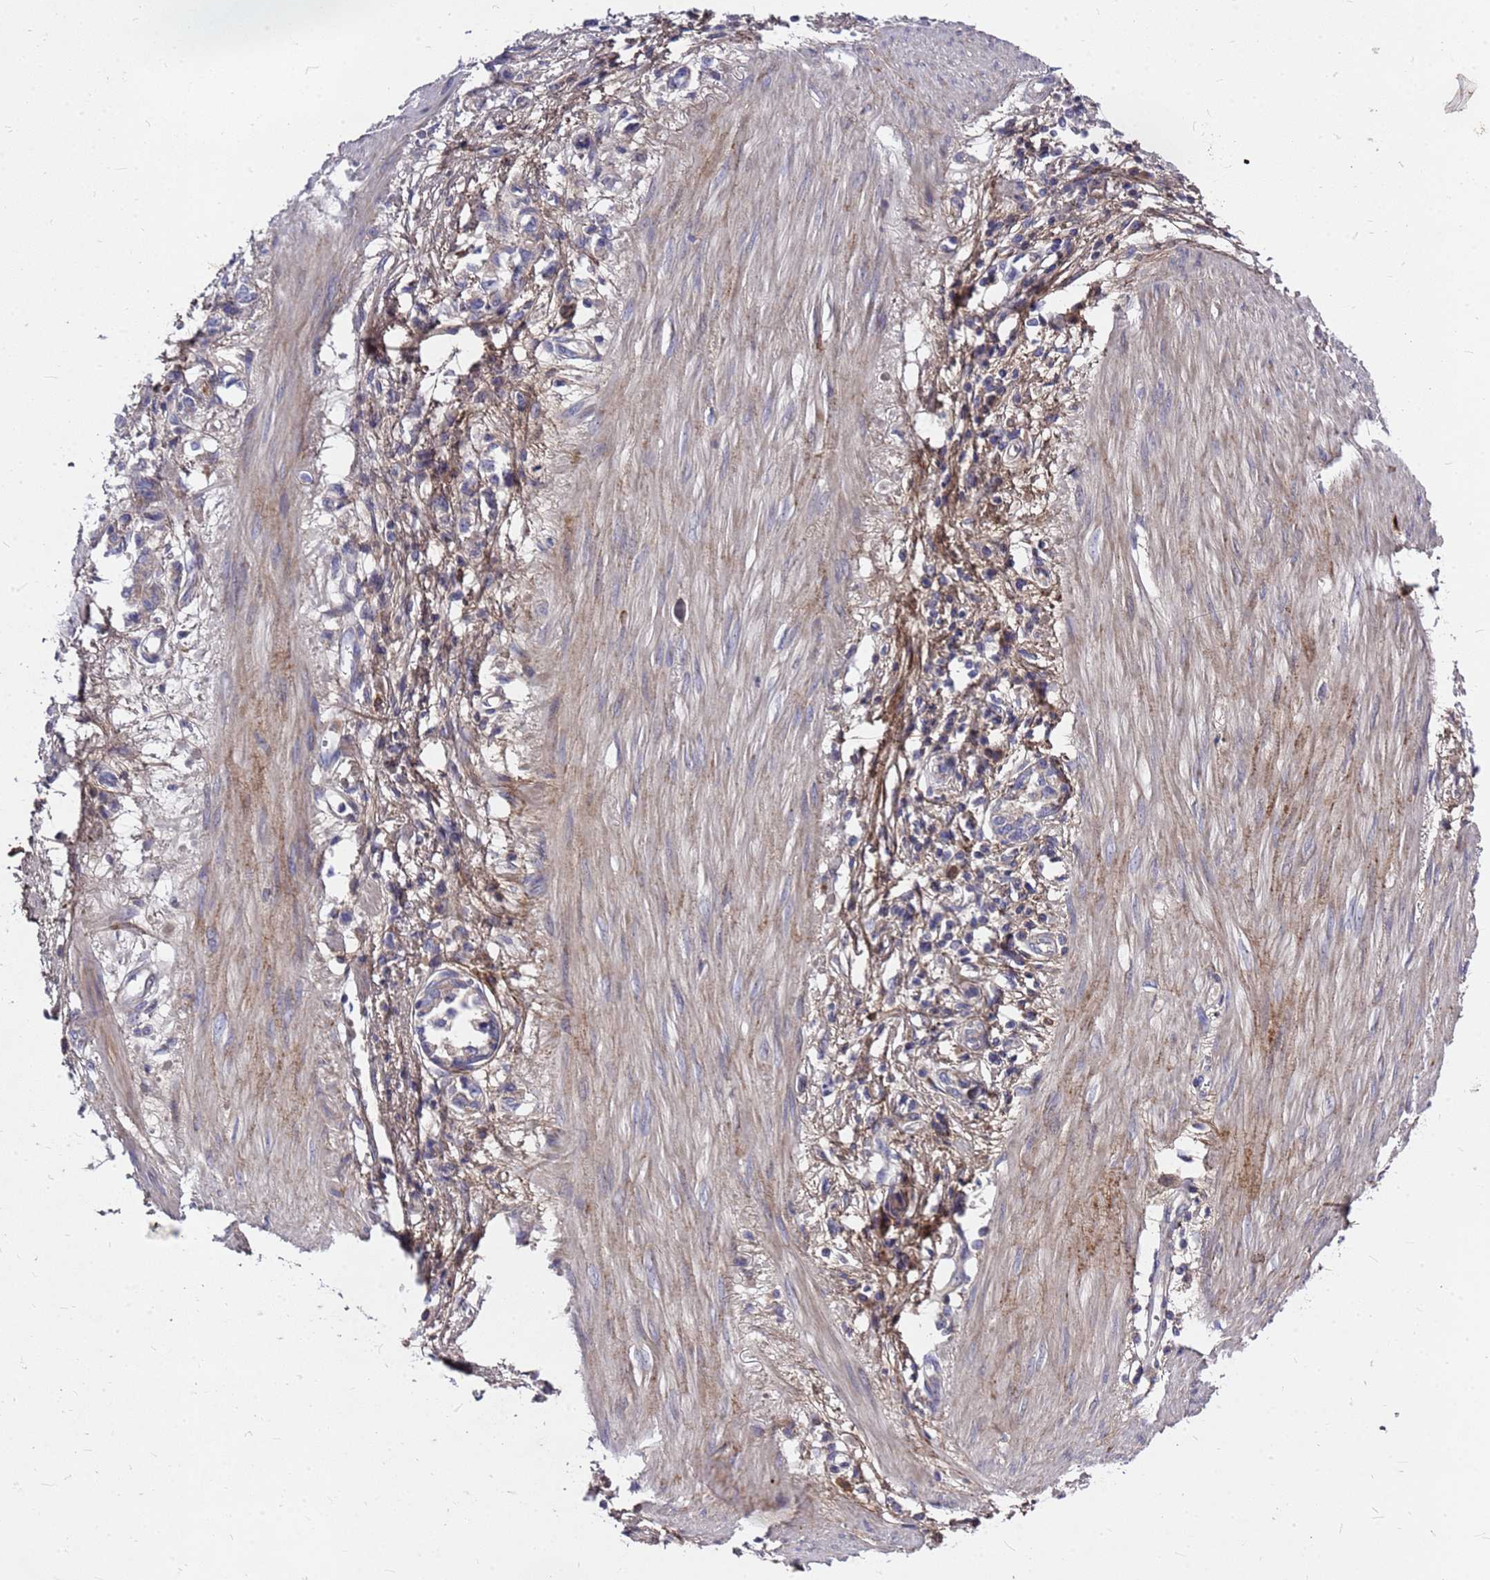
{"staining": {"intensity": "negative", "quantity": "none", "location": "none"}, "tissue": "stomach cancer", "cell_type": "Tumor cells", "image_type": "cancer", "snomed": [{"axis": "morphology", "description": "Adenocarcinoma, NOS"}, {"axis": "topography", "description": "Stomach"}], "caption": "IHC photomicrograph of neoplastic tissue: adenocarcinoma (stomach) stained with DAB shows no significant protein positivity in tumor cells.", "gene": "ZNF717", "patient": {"sex": "female", "age": 76}}